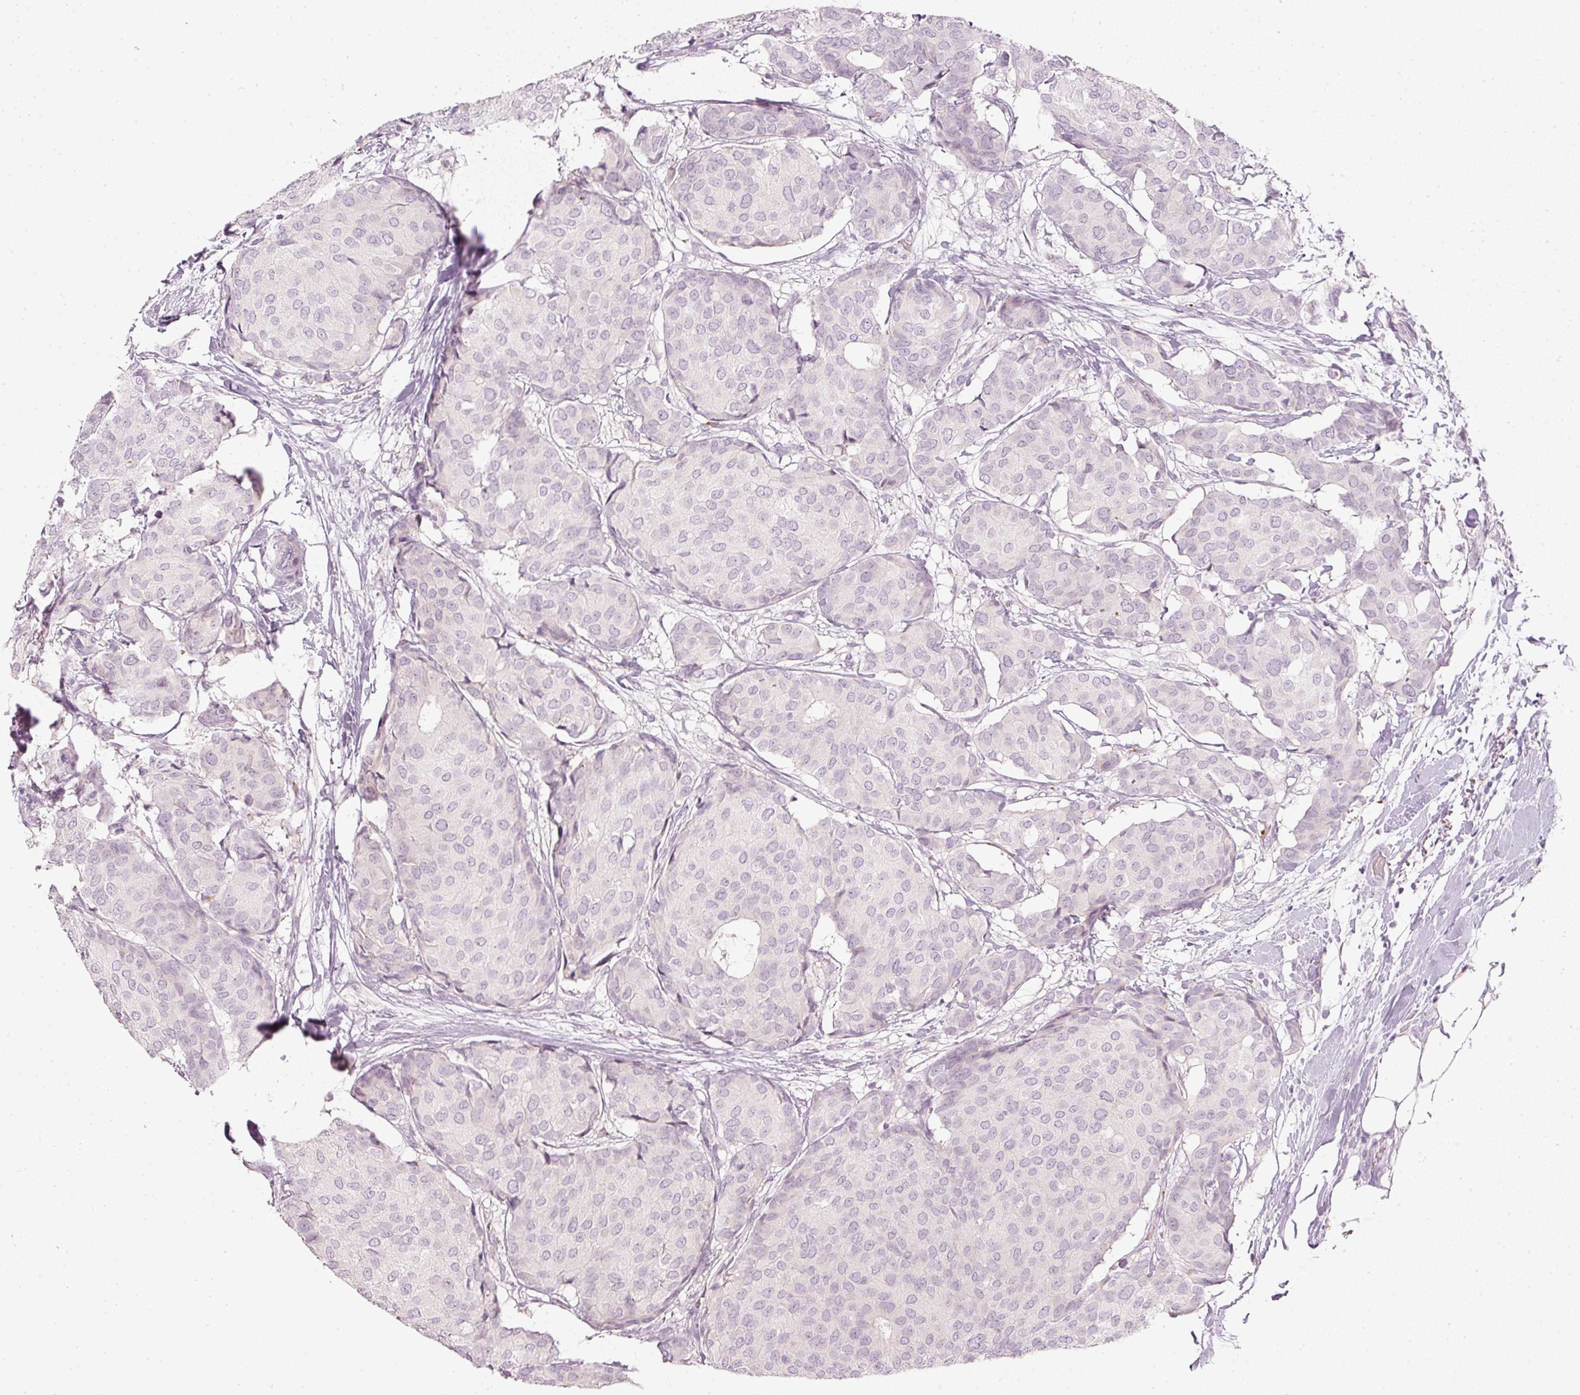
{"staining": {"intensity": "negative", "quantity": "none", "location": "none"}, "tissue": "breast cancer", "cell_type": "Tumor cells", "image_type": "cancer", "snomed": [{"axis": "morphology", "description": "Duct carcinoma"}, {"axis": "topography", "description": "Breast"}], "caption": "A micrograph of breast infiltrating ductal carcinoma stained for a protein shows no brown staining in tumor cells.", "gene": "LECT2", "patient": {"sex": "female", "age": 75}}